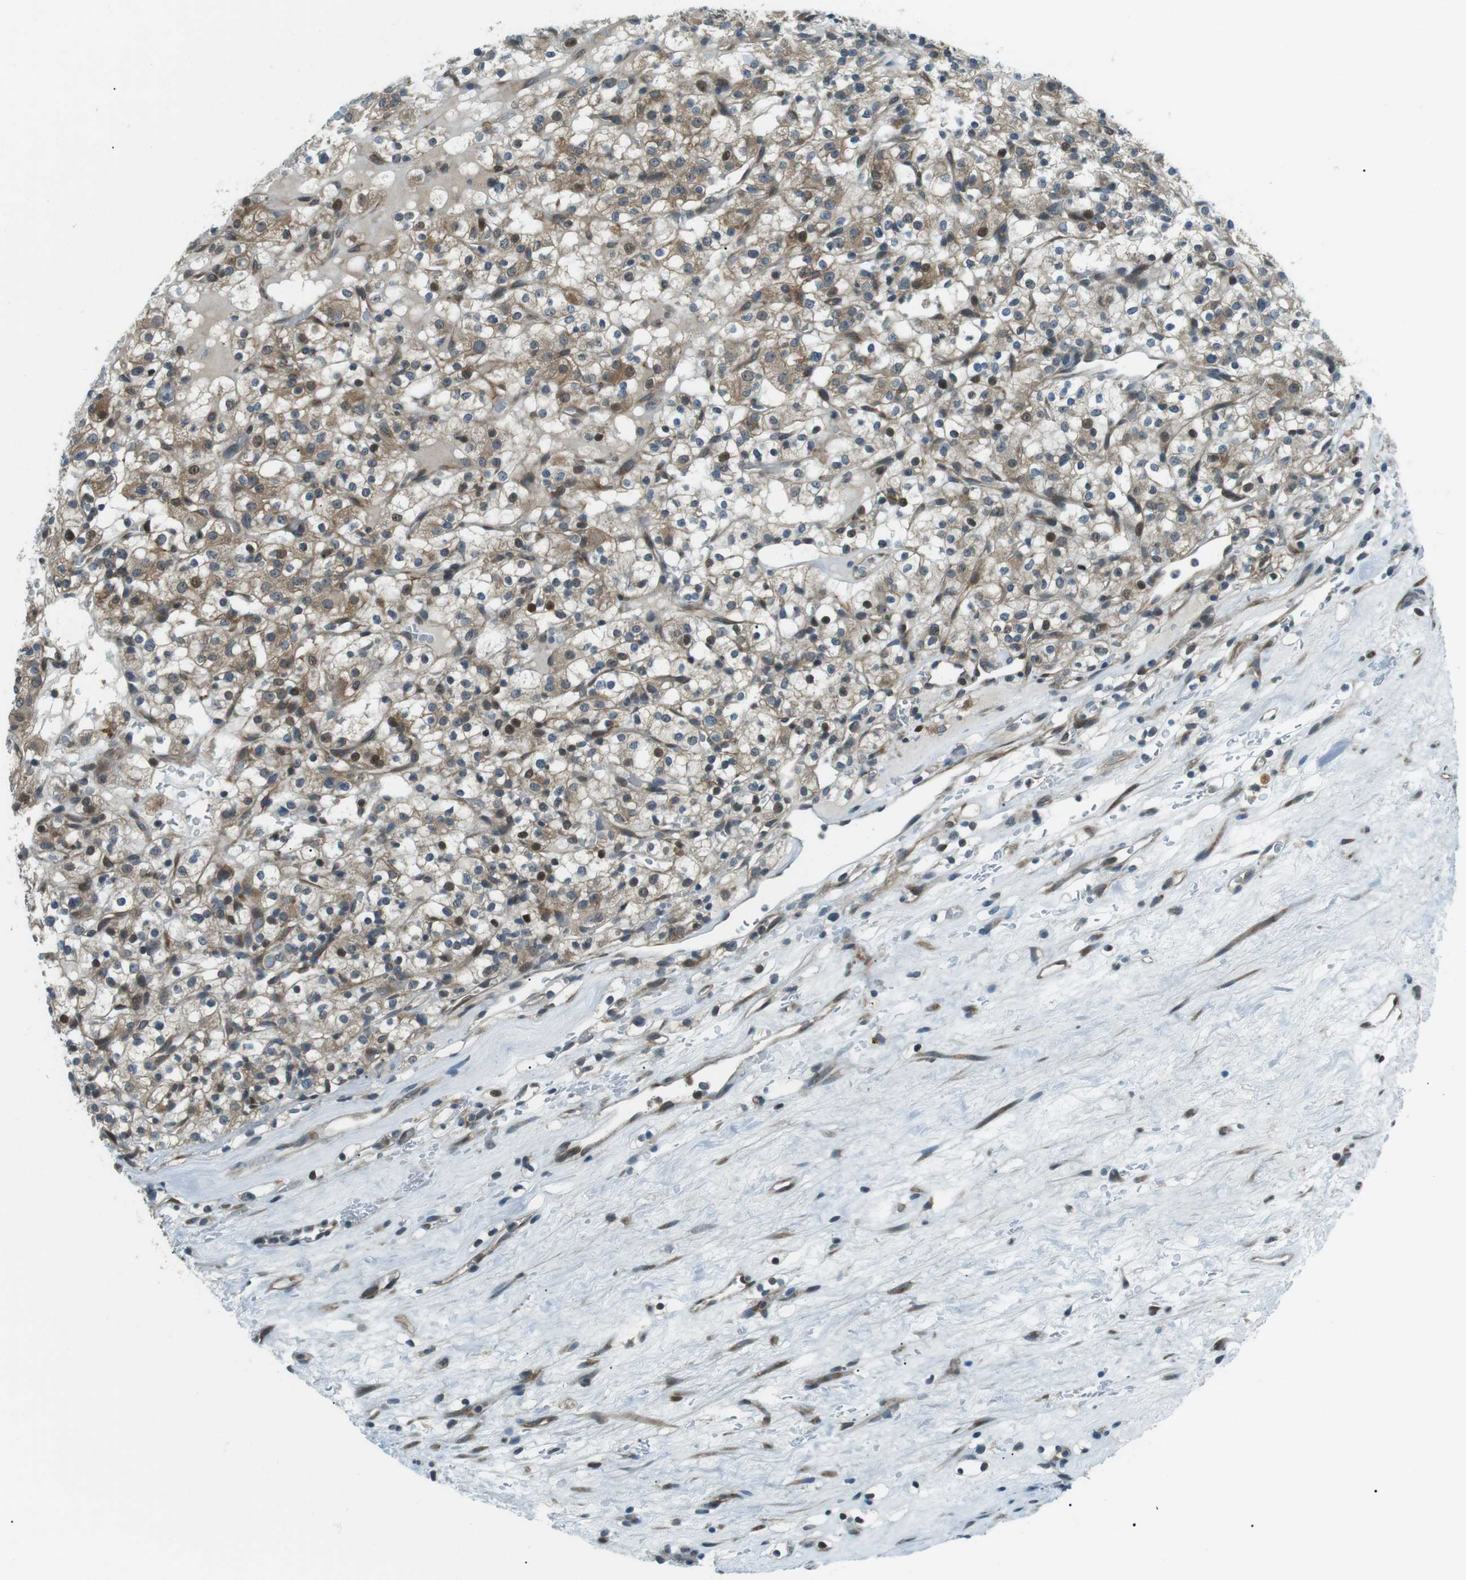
{"staining": {"intensity": "moderate", "quantity": ">75%", "location": "cytoplasmic/membranous,nuclear"}, "tissue": "renal cancer", "cell_type": "Tumor cells", "image_type": "cancer", "snomed": [{"axis": "morphology", "description": "Normal tissue, NOS"}, {"axis": "morphology", "description": "Adenocarcinoma, NOS"}, {"axis": "topography", "description": "Kidney"}], "caption": "The micrograph exhibits staining of adenocarcinoma (renal), revealing moderate cytoplasmic/membranous and nuclear protein staining (brown color) within tumor cells.", "gene": "TMEM74", "patient": {"sex": "female", "age": 72}}